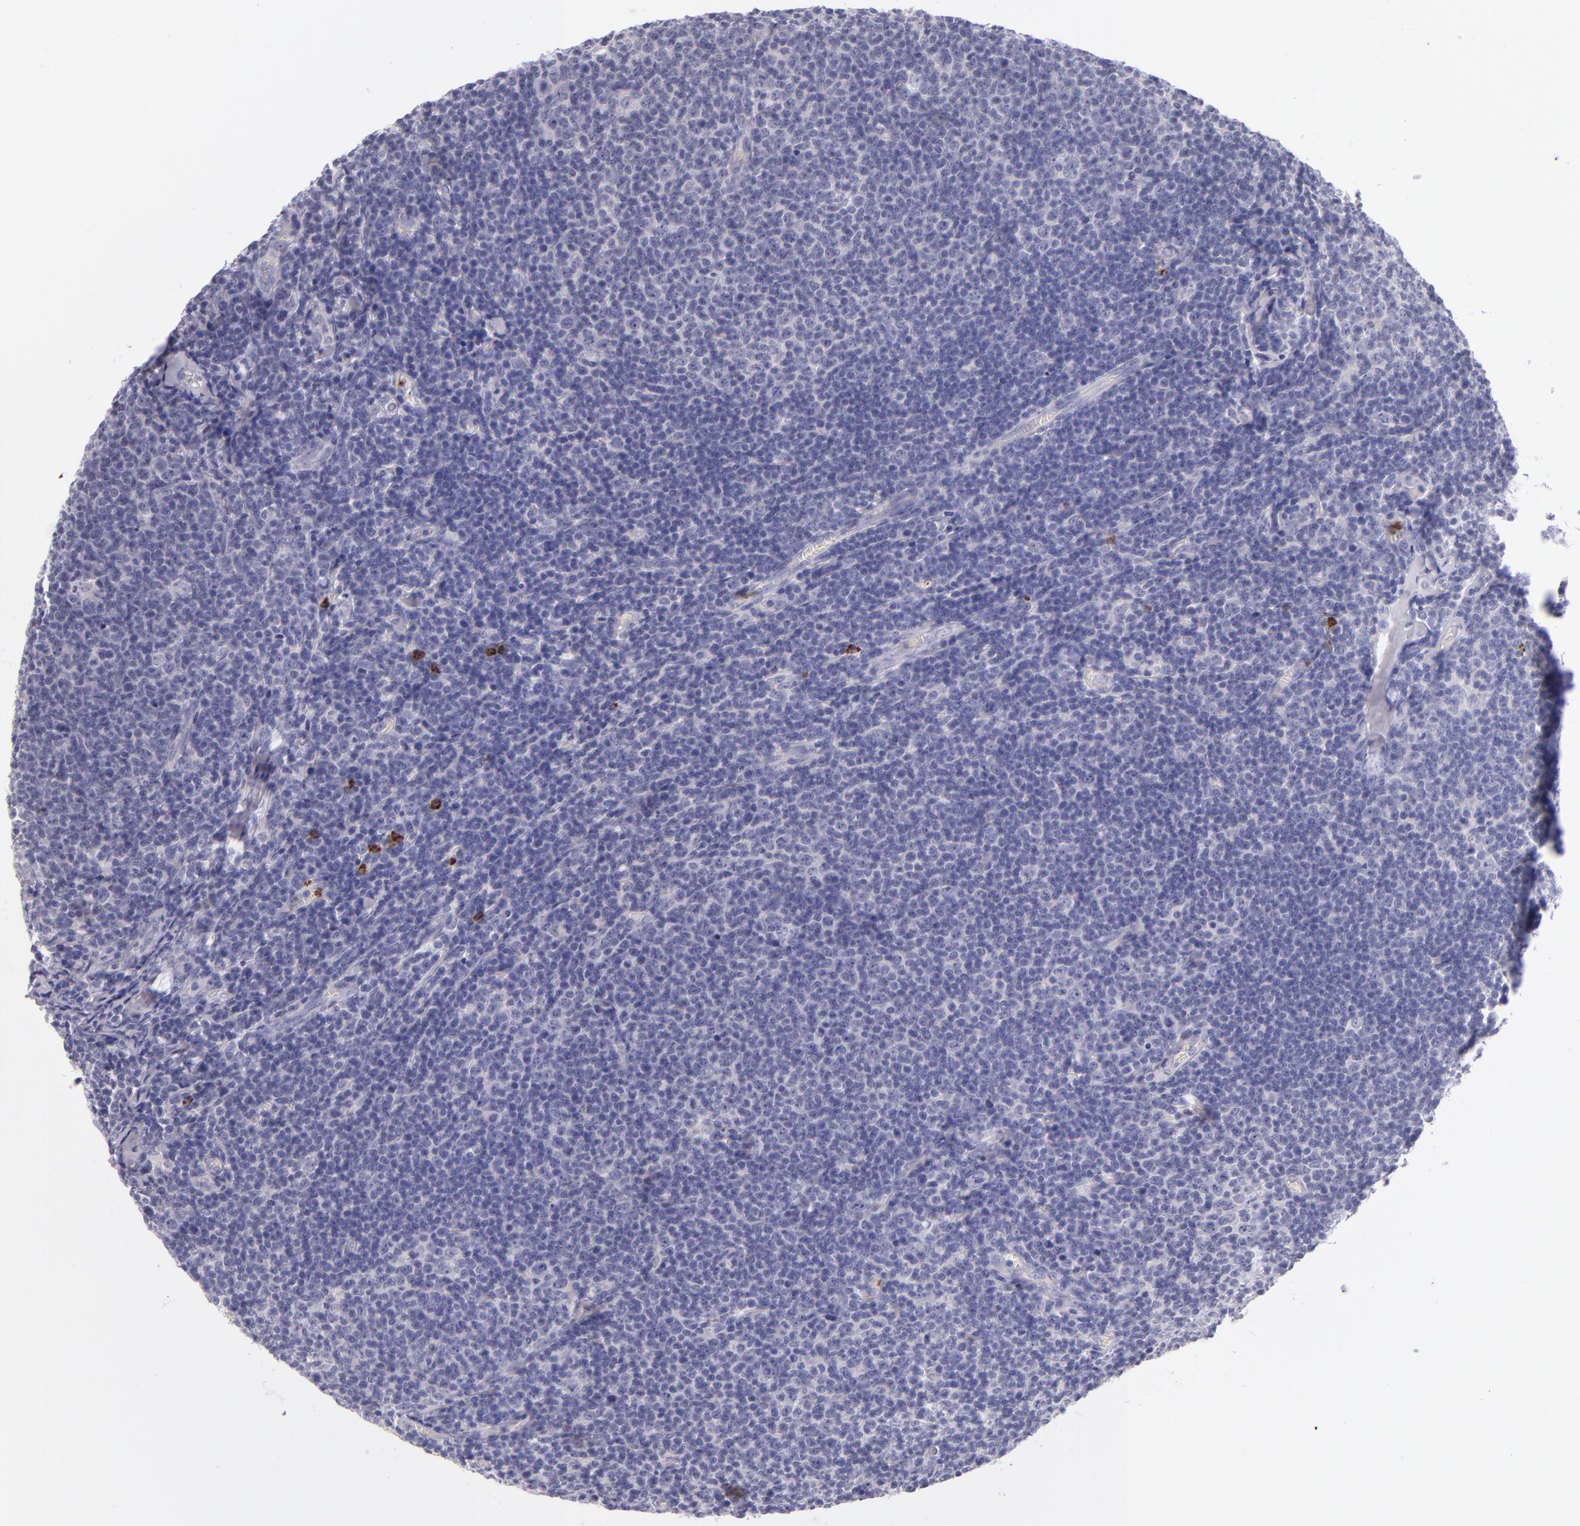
{"staining": {"intensity": "negative", "quantity": "none", "location": "none"}, "tissue": "lymphoma", "cell_type": "Tumor cells", "image_type": "cancer", "snomed": [{"axis": "morphology", "description": "Malignant lymphoma, non-Hodgkin's type, Low grade"}, {"axis": "topography", "description": "Lymph node"}], "caption": "Human low-grade malignant lymphoma, non-Hodgkin's type stained for a protein using immunohistochemistry displays no expression in tumor cells.", "gene": "CDH3", "patient": {"sex": "male", "age": 74}}